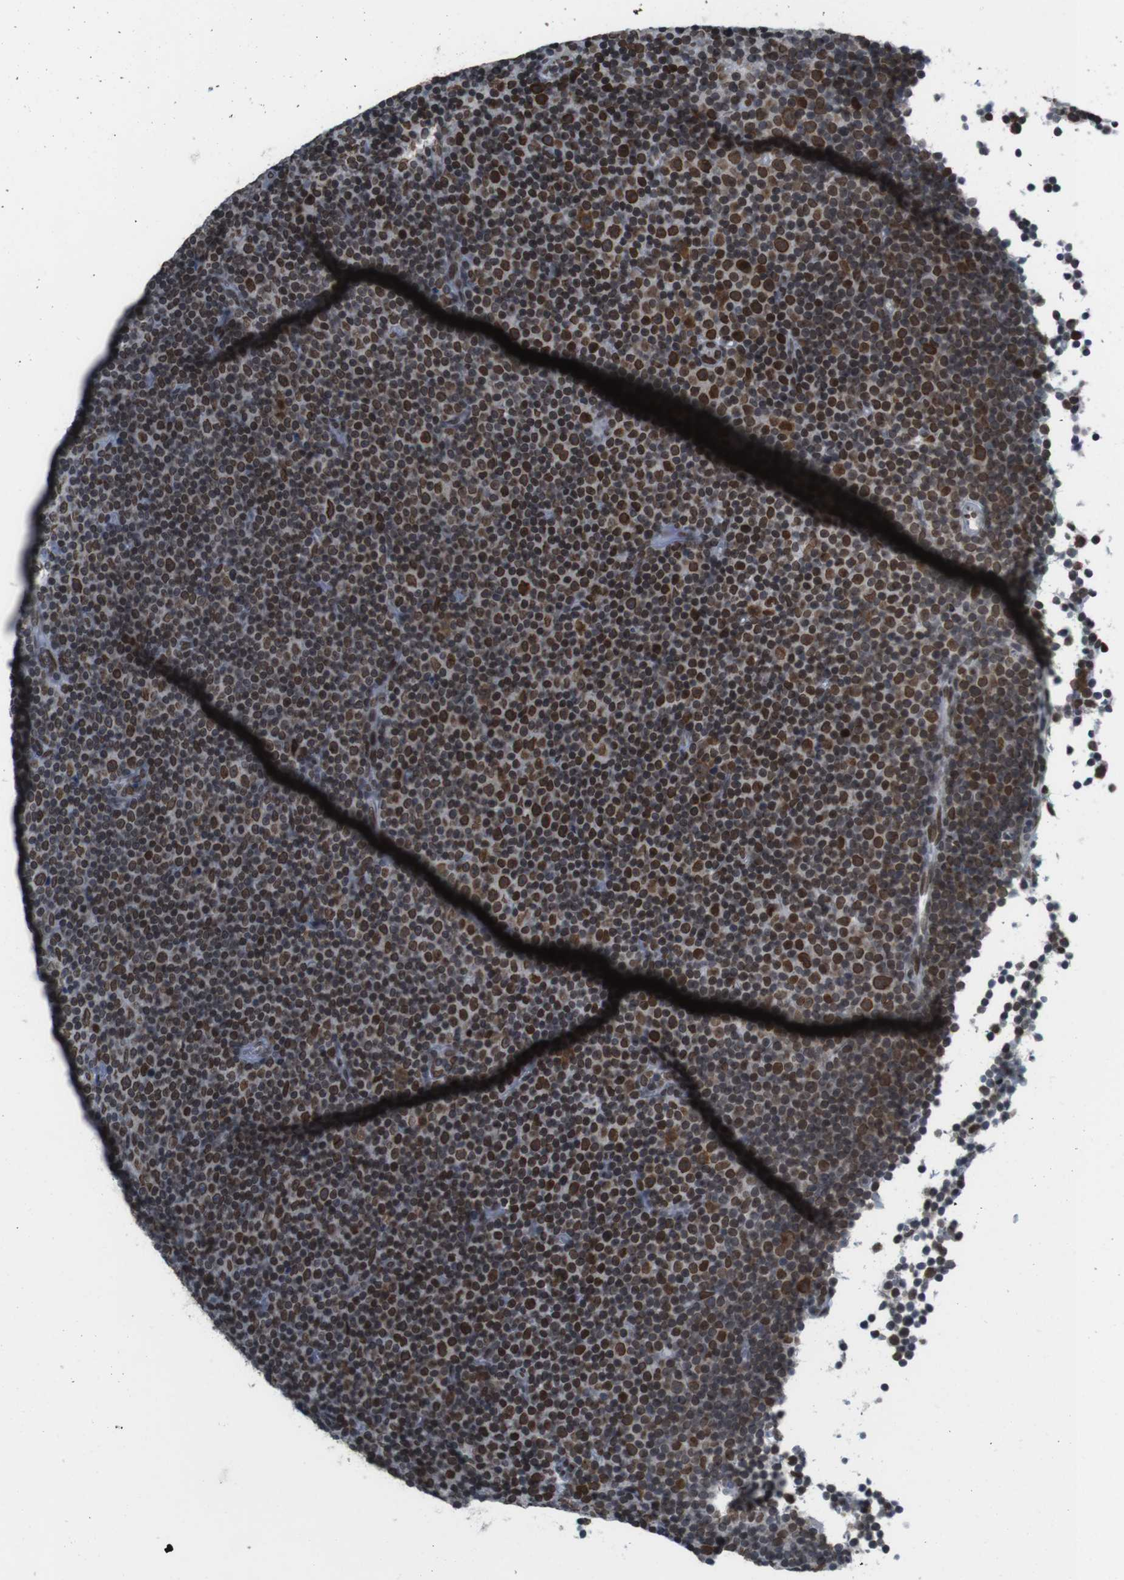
{"staining": {"intensity": "strong", "quantity": ">75%", "location": "nuclear"}, "tissue": "lymphoma", "cell_type": "Tumor cells", "image_type": "cancer", "snomed": [{"axis": "morphology", "description": "Malignant lymphoma, non-Hodgkin's type, Low grade"}, {"axis": "topography", "description": "Lymph node"}], "caption": "A photomicrograph of lymphoma stained for a protein reveals strong nuclear brown staining in tumor cells. The staining was performed using DAB to visualize the protein expression in brown, while the nuclei were stained in blue with hematoxylin (Magnification: 20x).", "gene": "MAD1L1", "patient": {"sex": "female", "age": 67}}